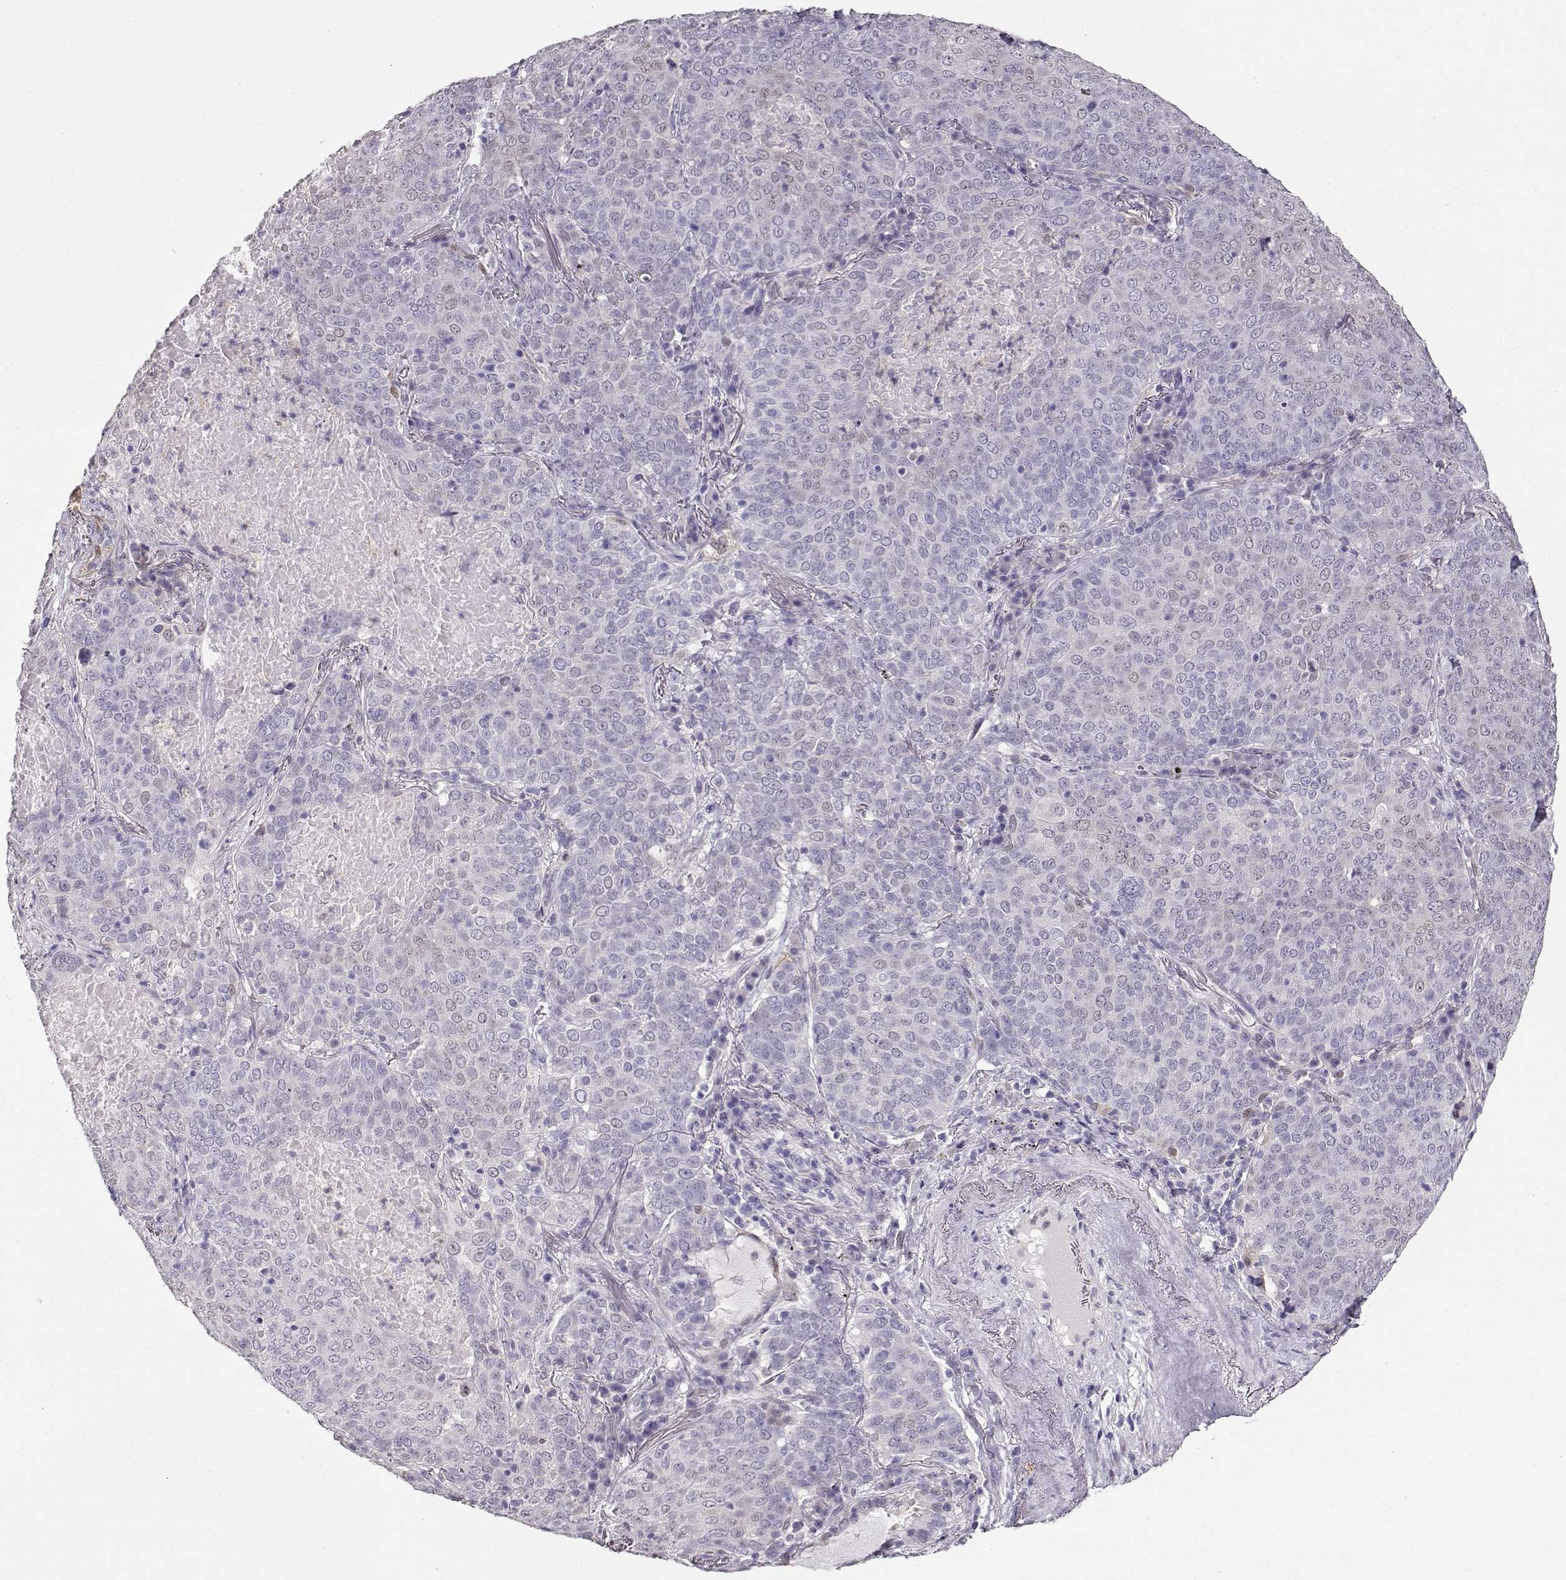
{"staining": {"intensity": "negative", "quantity": "none", "location": "none"}, "tissue": "lung cancer", "cell_type": "Tumor cells", "image_type": "cancer", "snomed": [{"axis": "morphology", "description": "Squamous cell carcinoma, NOS"}, {"axis": "topography", "description": "Lung"}], "caption": "Lung cancer (squamous cell carcinoma) stained for a protein using immunohistochemistry (IHC) reveals no positivity tumor cells.", "gene": "CCR8", "patient": {"sex": "male", "age": 82}}